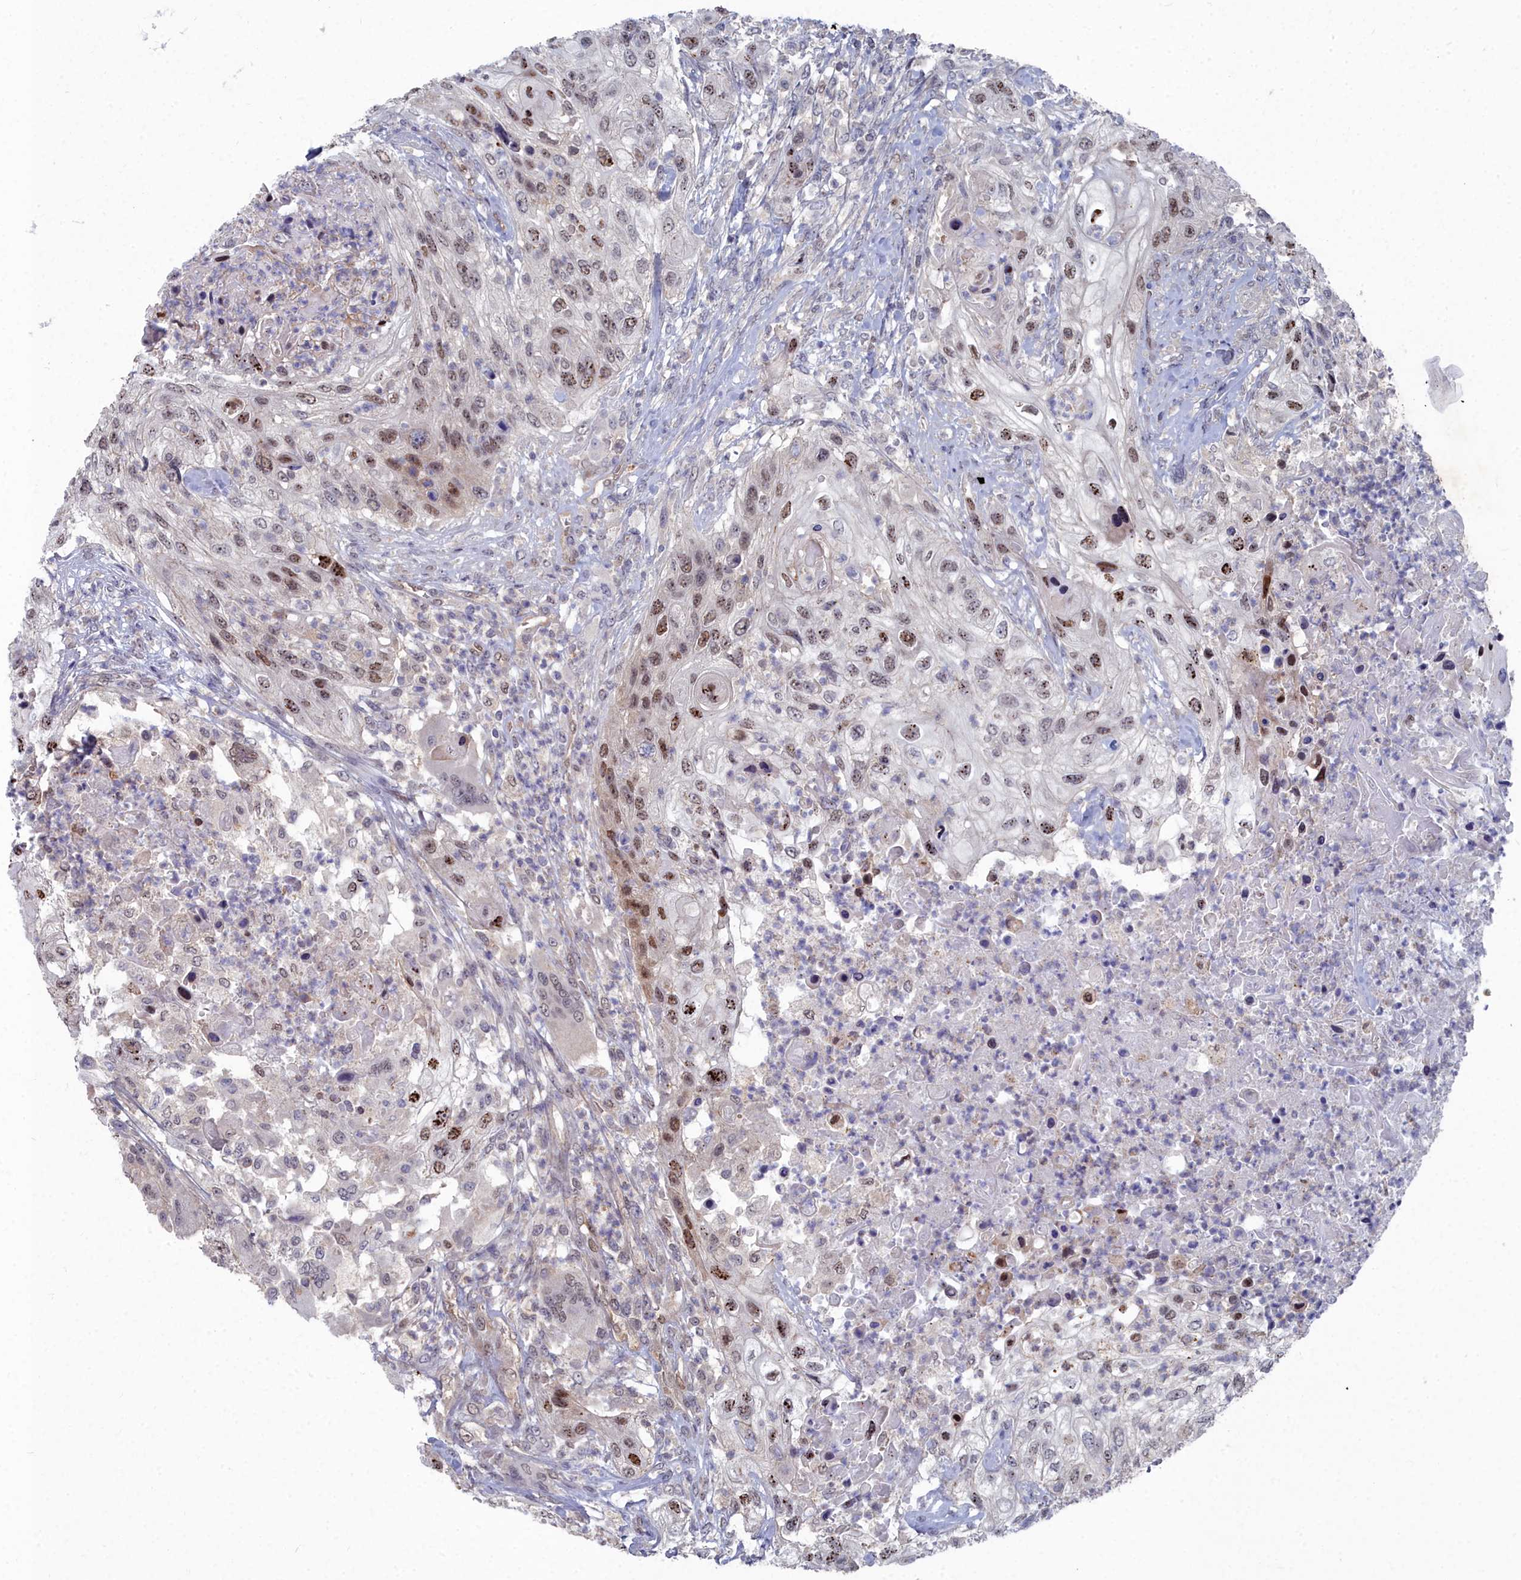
{"staining": {"intensity": "moderate", "quantity": "<25%", "location": "nuclear"}, "tissue": "urothelial cancer", "cell_type": "Tumor cells", "image_type": "cancer", "snomed": [{"axis": "morphology", "description": "Urothelial carcinoma, High grade"}, {"axis": "topography", "description": "Urinary bladder"}], "caption": "DAB (3,3'-diaminobenzidine) immunohistochemical staining of human urothelial carcinoma (high-grade) displays moderate nuclear protein positivity in about <25% of tumor cells.", "gene": "RPS27A", "patient": {"sex": "female", "age": 60}}